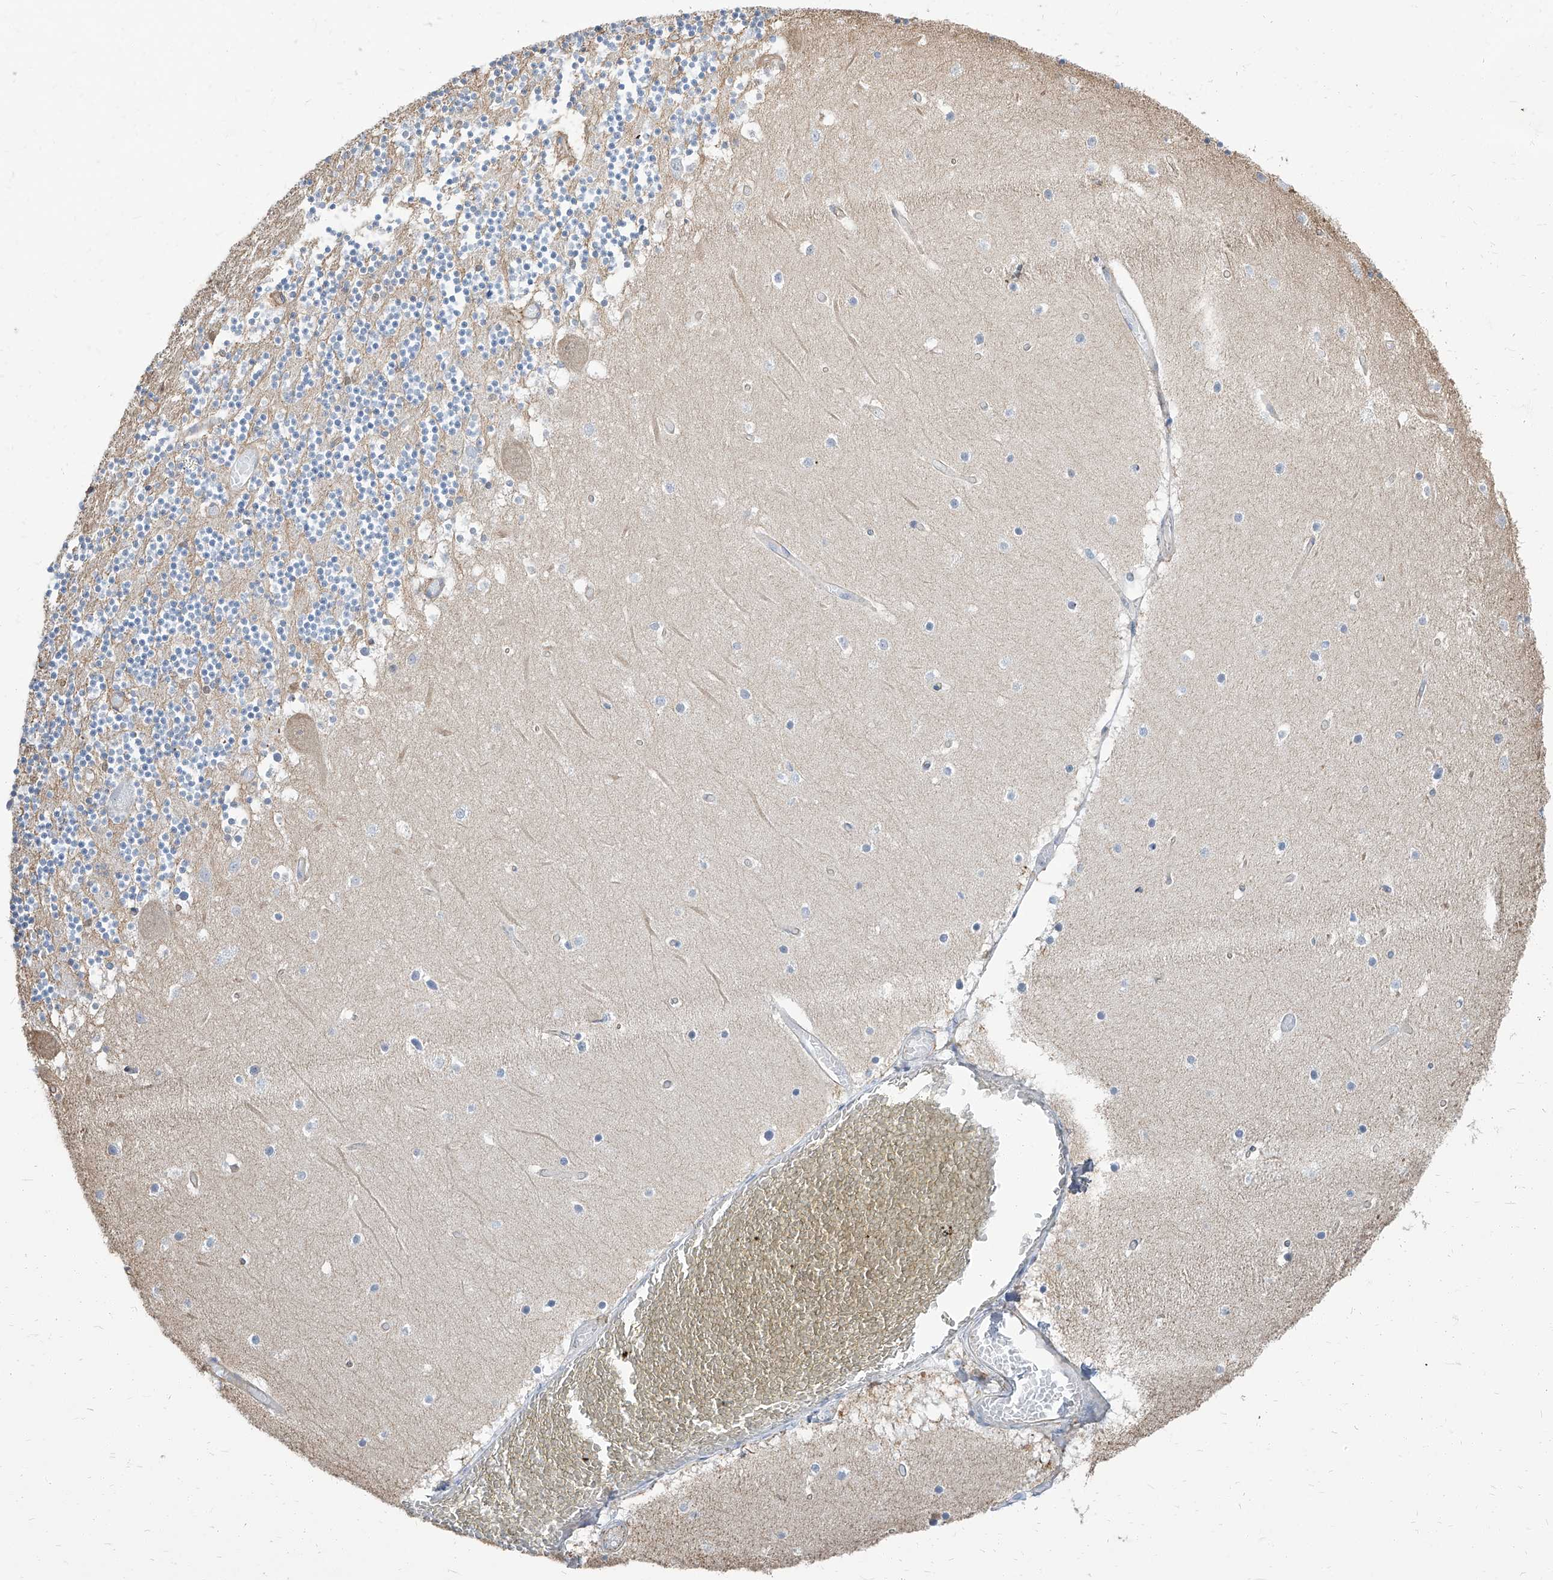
{"staining": {"intensity": "moderate", "quantity": "25%-75%", "location": "cytoplasmic/membranous"}, "tissue": "cerebellum", "cell_type": "Cells in granular layer", "image_type": "normal", "snomed": [{"axis": "morphology", "description": "Normal tissue, NOS"}, {"axis": "topography", "description": "Cerebellum"}], "caption": "Immunohistochemical staining of benign cerebellum reveals 25%-75% levels of moderate cytoplasmic/membranous protein positivity in approximately 25%-75% of cells in granular layer.", "gene": "TXLNB", "patient": {"sex": "female", "age": 28}}